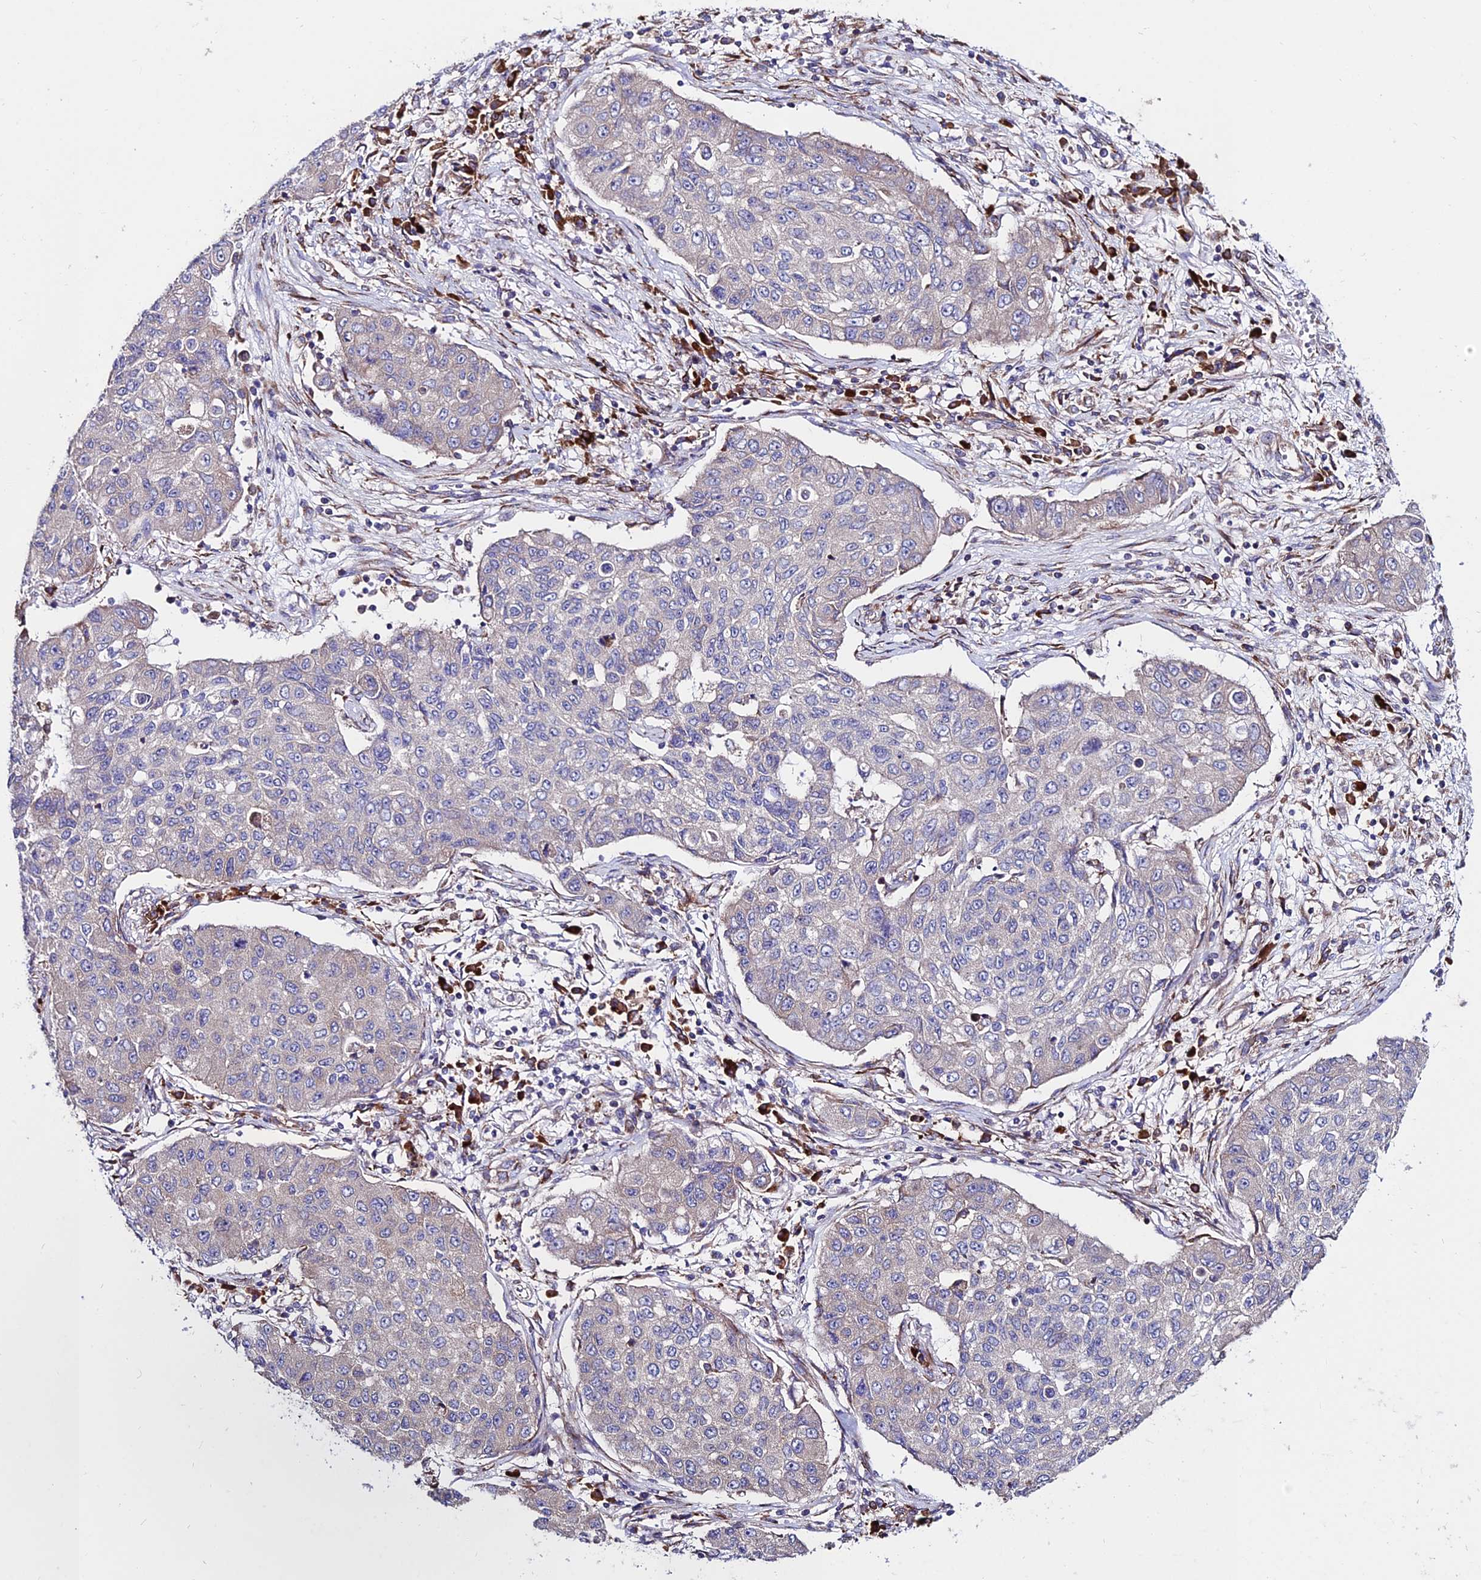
{"staining": {"intensity": "negative", "quantity": "none", "location": "none"}, "tissue": "lung cancer", "cell_type": "Tumor cells", "image_type": "cancer", "snomed": [{"axis": "morphology", "description": "Squamous cell carcinoma, NOS"}, {"axis": "topography", "description": "Lung"}], "caption": "An immunohistochemistry (IHC) histopathology image of lung cancer is shown. There is no staining in tumor cells of lung cancer.", "gene": "EIF3K", "patient": {"sex": "male", "age": 74}}